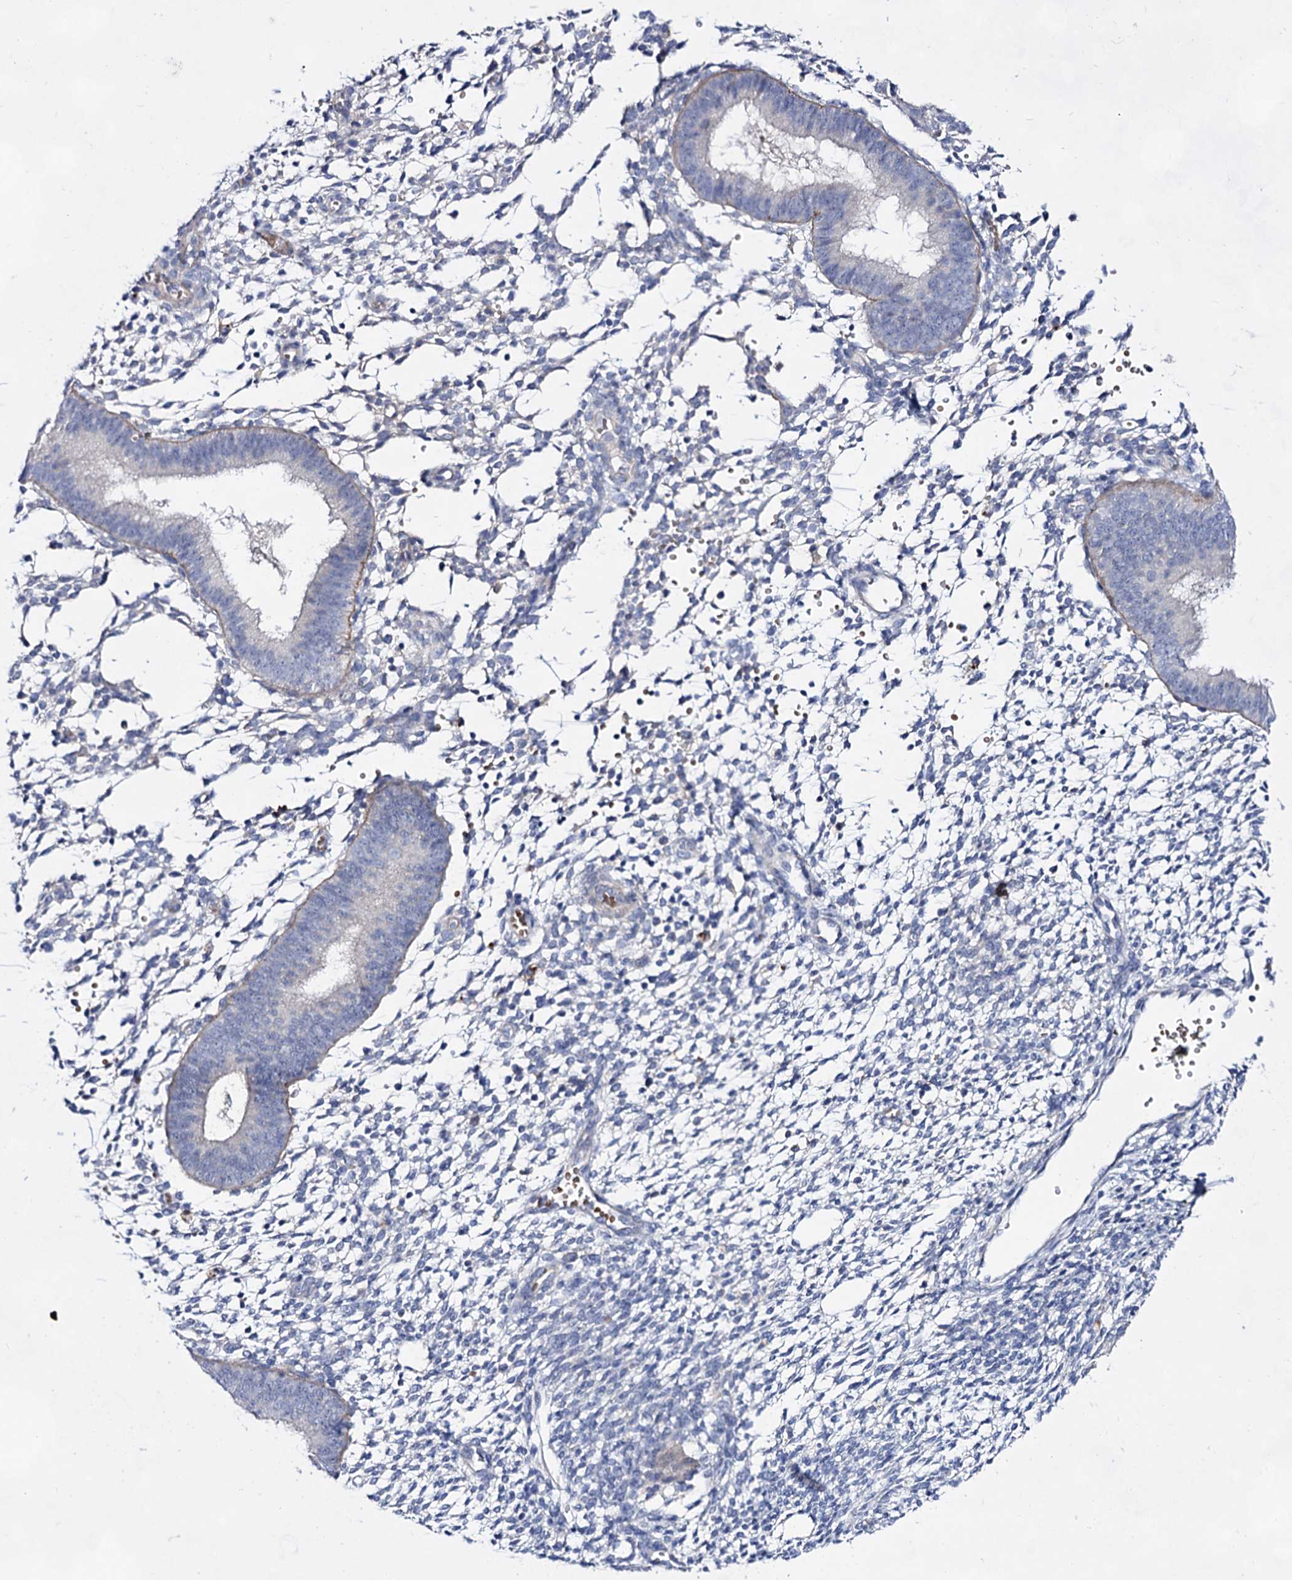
{"staining": {"intensity": "negative", "quantity": "none", "location": "none"}, "tissue": "endometrium", "cell_type": "Cells in endometrial stroma", "image_type": "normal", "snomed": [{"axis": "morphology", "description": "Normal tissue, NOS"}, {"axis": "topography", "description": "Uterus"}, {"axis": "topography", "description": "Endometrium"}], "caption": "DAB (3,3'-diaminobenzidine) immunohistochemical staining of unremarkable human endometrium displays no significant expression in cells in endometrial stroma. The staining is performed using DAB brown chromogen with nuclei counter-stained in using hematoxylin.", "gene": "PLIN1", "patient": {"sex": "female", "age": 48}}